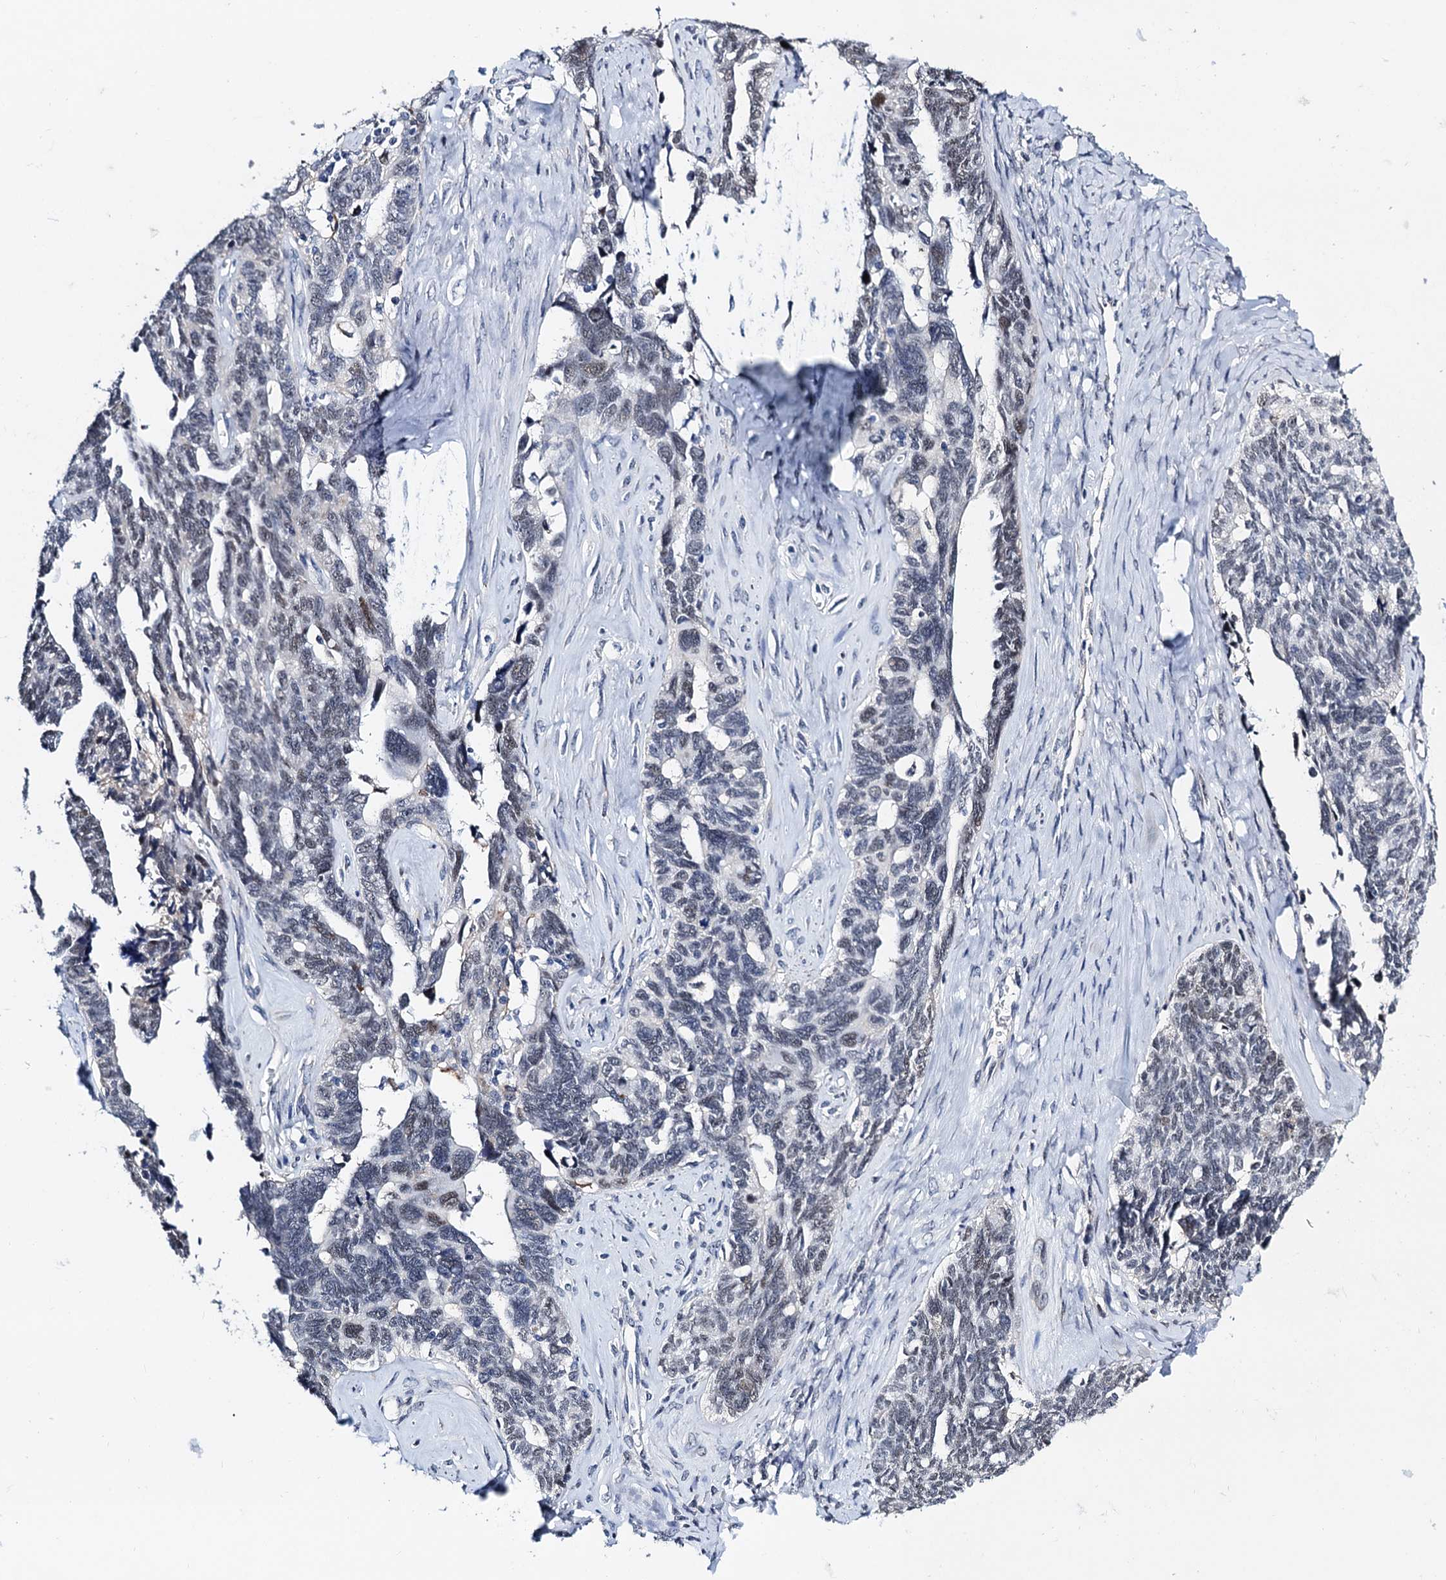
{"staining": {"intensity": "weak", "quantity": "<25%", "location": "nuclear"}, "tissue": "ovarian cancer", "cell_type": "Tumor cells", "image_type": "cancer", "snomed": [{"axis": "morphology", "description": "Cystadenocarcinoma, serous, NOS"}, {"axis": "topography", "description": "Ovary"}], "caption": "Immunohistochemistry photomicrograph of neoplastic tissue: human ovarian cancer (serous cystadenocarcinoma) stained with DAB (3,3'-diaminobenzidine) shows no significant protein staining in tumor cells.", "gene": "SLC7A10", "patient": {"sex": "female", "age": 79}}